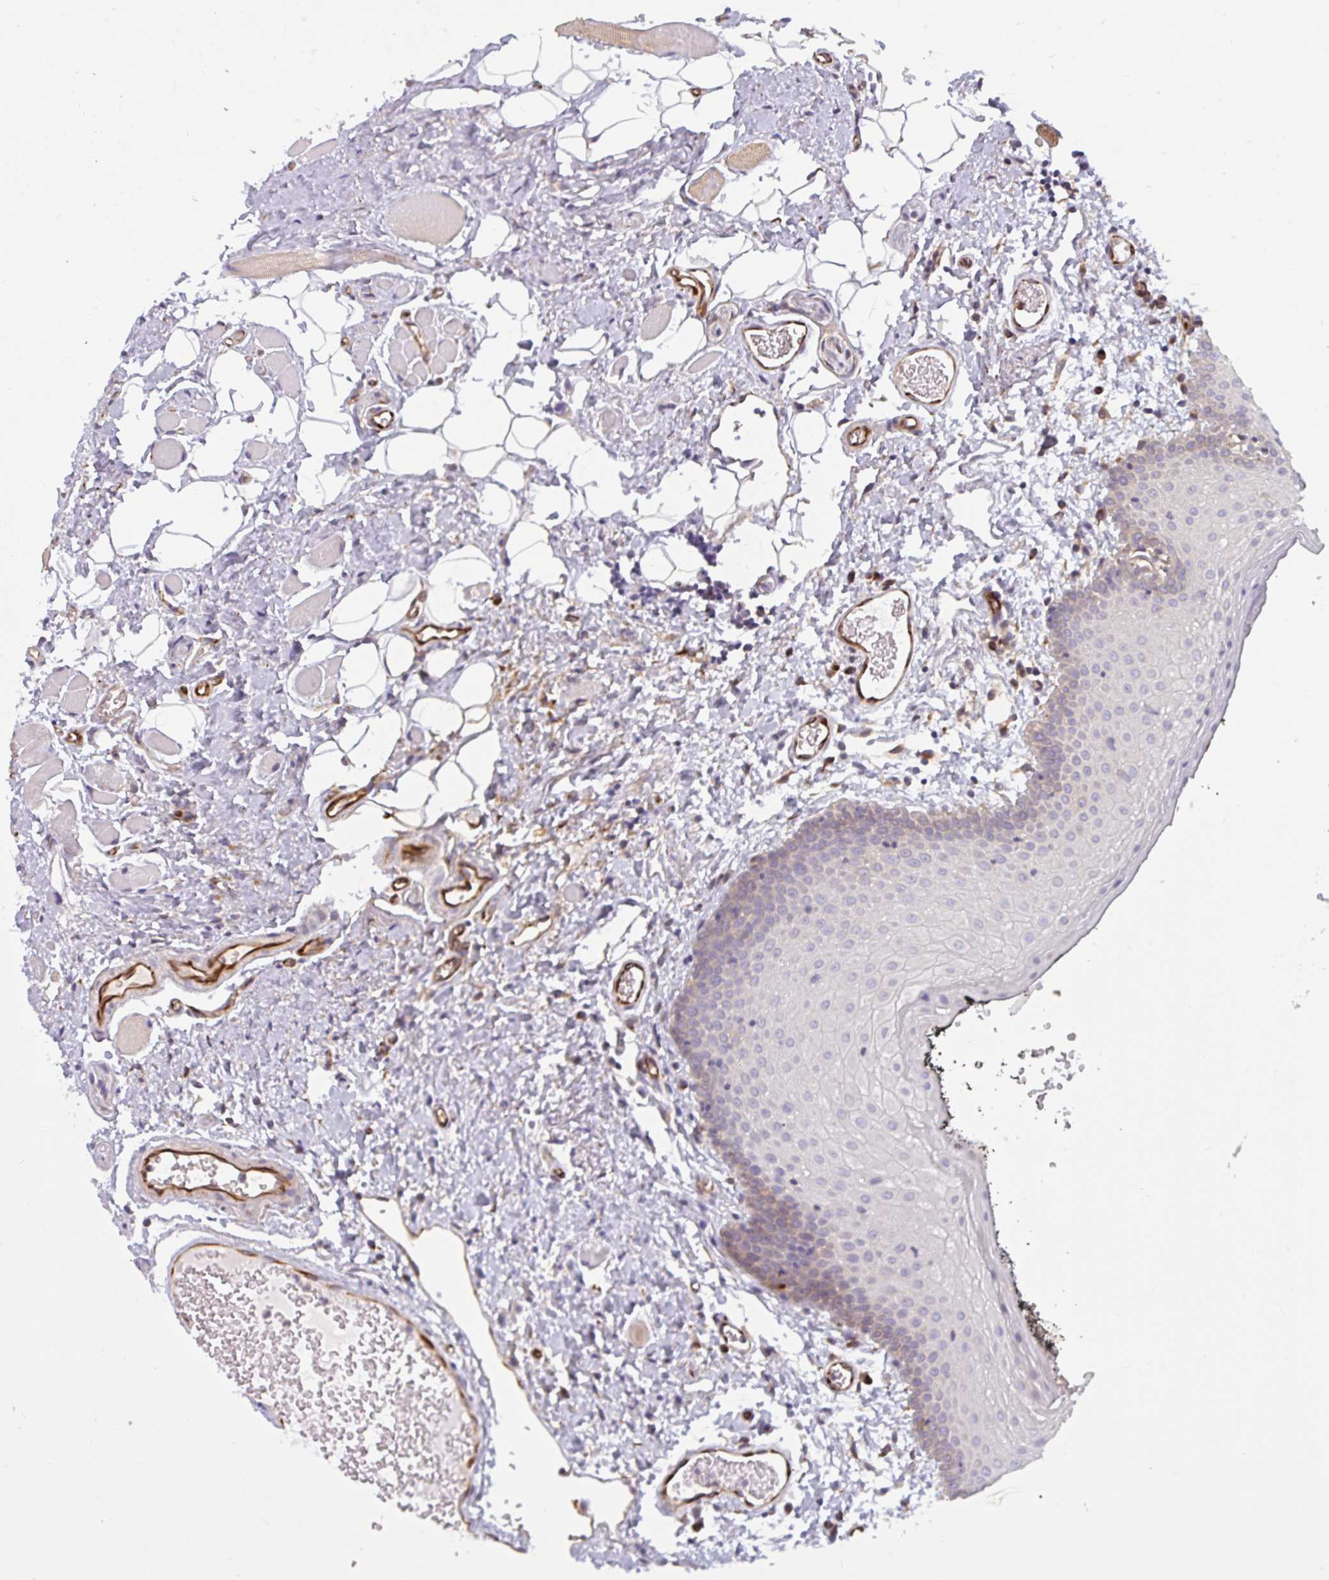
{"staining": {"intensity": "weak", "quantity": "<25%", "location": "cytoplasmic/membranous"}, "tissue": "oral mucosa", "cell_type": "Squamous epithelial cells", "image_type": "normal", "snomed": [{"axis": "morphology", "description": "Normal tissue, NOS"}, {"axis": "morphology", "description": "Squamous cell carcinoma, NOS"}, {"axis": "topography", "description": "Oral tissue"}, {"axis": "topography", "description": "Head-Neck"}], "caption": "Immunohistochemistry of normal human oral mucosa demonstrates no expression in squamous epithelial cells. (DAB IHC, high magnification).", "gene": "IFIT3", "patient": {"sex": "male", "age": 58}}